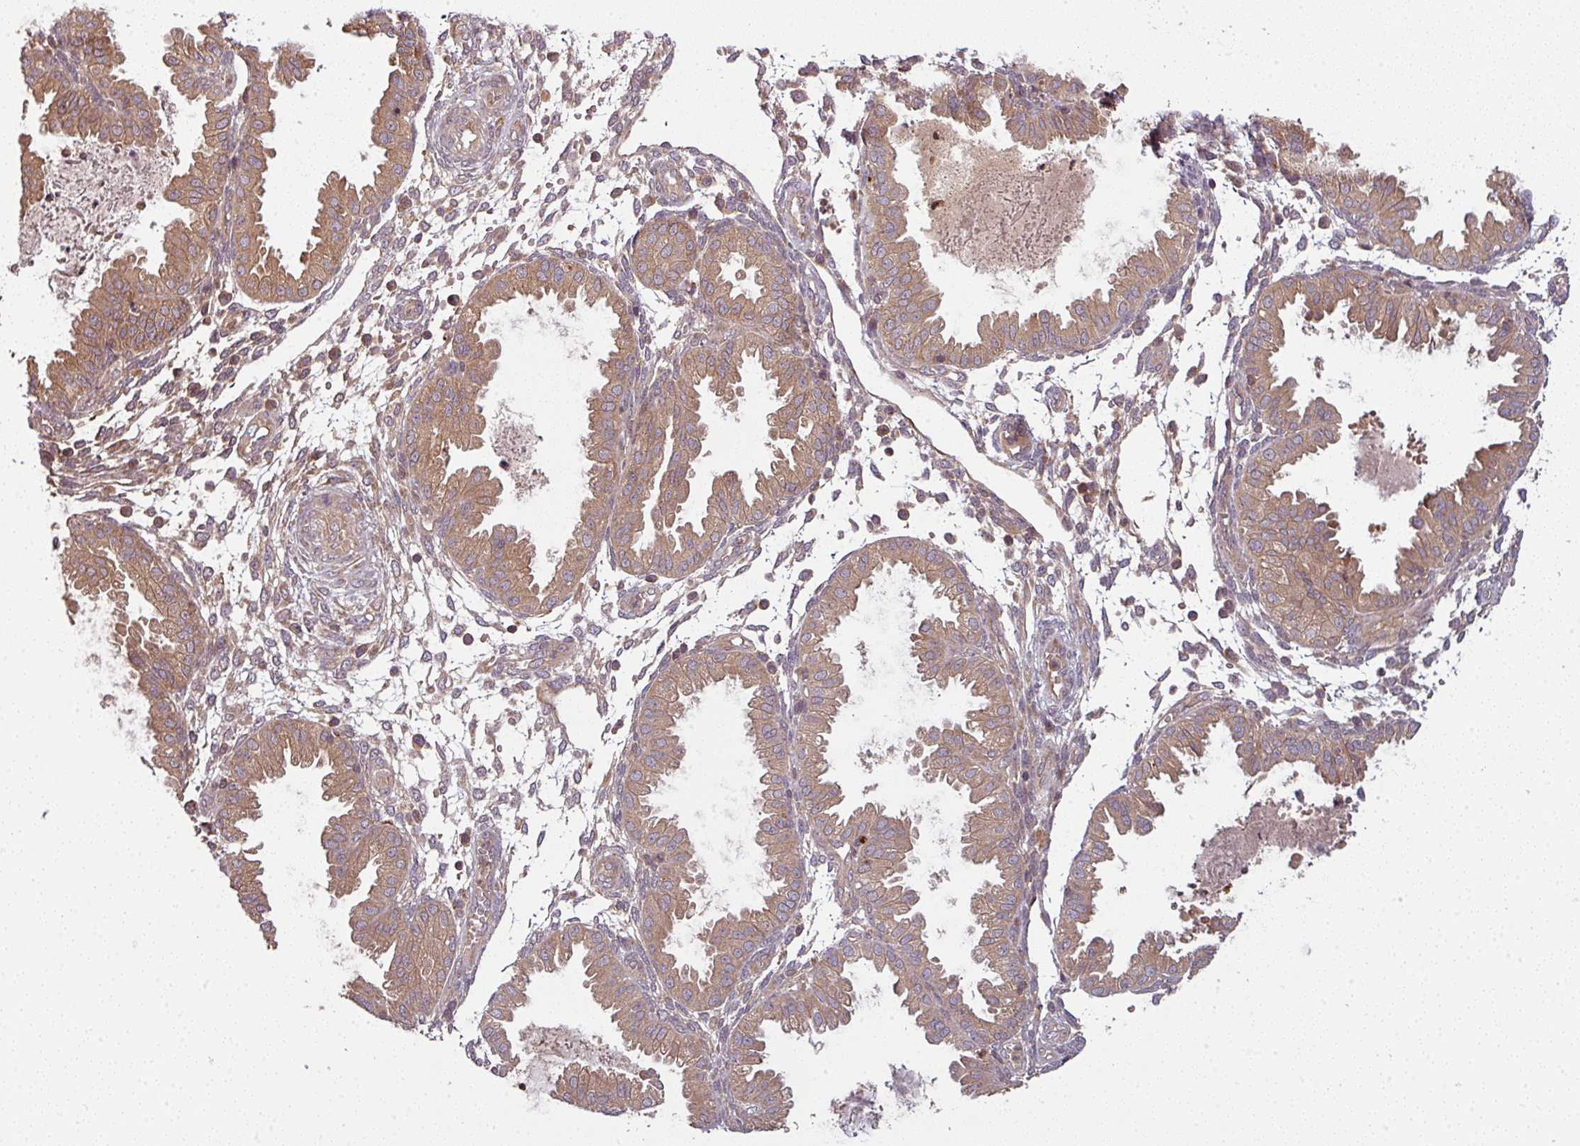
{"staining": {"intensity": "weak", "quantity": ">75%", "location": "cytoplasmic/membranous"}, "tissue": "endometrium", "cell_type": "Cells in endometrial stroma", "image_type": "normal", "snomed": [{"axis": "morphology", "description": "Normal tissue, NOS"}, {"axis": "topography", "description": "Endometrium"}], "caption": "DAB (3,3'-diaminobenzidine) immunohistochemical staining of unremarkable endometrium displays weak cytoplasmic/membranous protein positivity in approximately >75% of cells in endometrial stroma. Nuclei are stained in blue.", "gene": "GSKIP", "patient": {"sex": "female", "age": 33}}